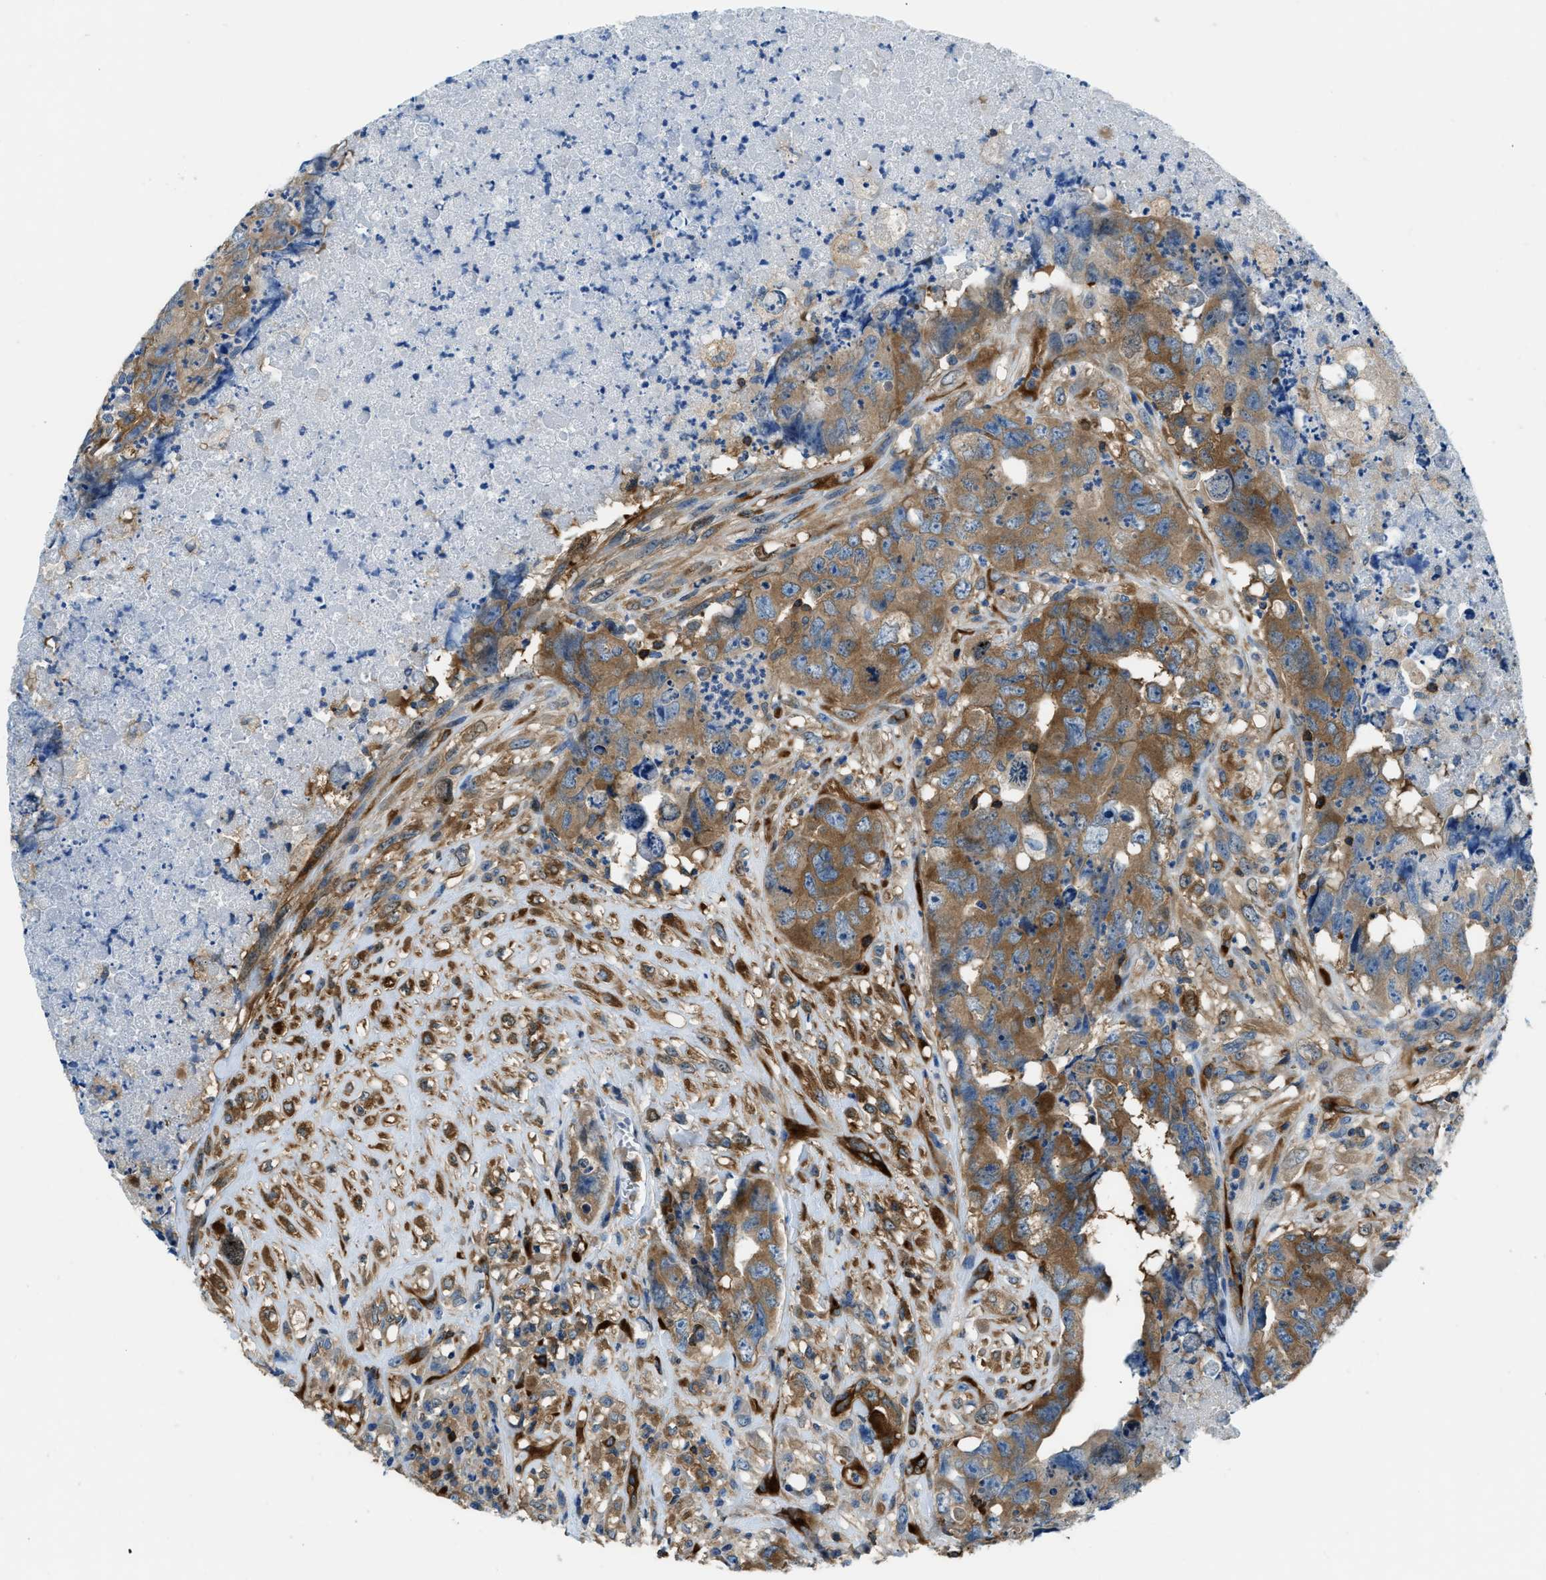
{"staining": {"intensity": "strong", "quantity": ">75%", "location": "cytoplasmic/membranous"}, "tissue": "testis cancer", "cell_type": "Tumor cells", "image_type": "cancer", "snomed": [{"axis": "morphology", "description": "Carcinoma, Embryonal, NOS"}, {"axis": "topography", "description": "Testis"}], "caption": "Strong cytoplasmic/membranous expression is seen in approximately >75% of tumor cells in testis embryonal carcinoma.", "gene": "PFKP", "patient": {"sex": "male", "age": 32}}